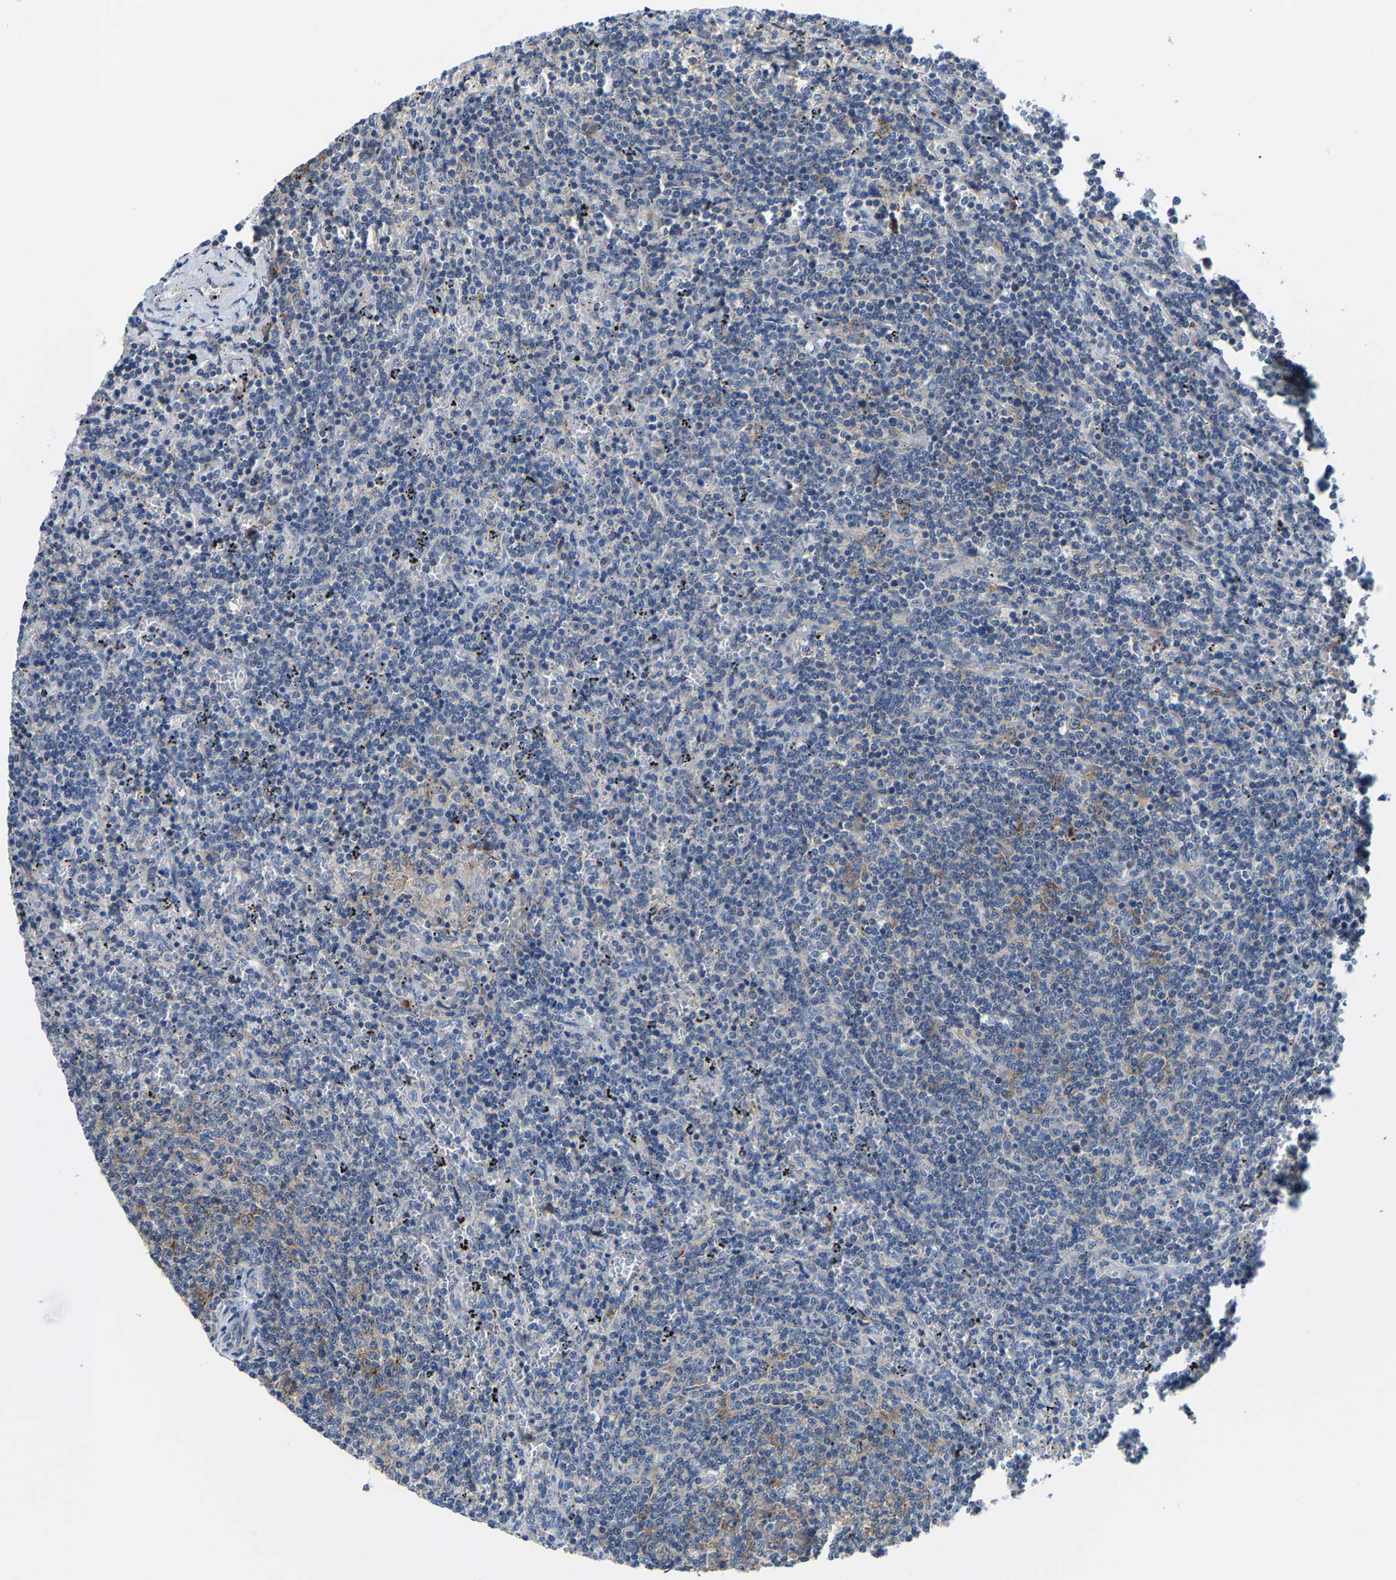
{"staining": {"intensity": "moderate", "quantity": "<25%", "location": "cytoplasmic/membranous"}, "tissue": "lymphoma", "cell_type": "Tumor cells", "image_type": "cancer", "snomed": [{"axis": "morphology", "description": "Malignant lymphoma, non-Hodgkin's type, Low grade"}, {"axis": "topography", "description": "Spleen"}], "caption": "Protein expression analysis of human malignant lymphoma, non-Hodgkin's type (low-grade) reveals moderate cytoplasmic/membranous positivity in approximately <25% of tumor cells. (DAB = brown stain, brightfield microscopy at high magnification).", "gene": "G3BP2", "patient": {"sex": "female", "age": 50}}